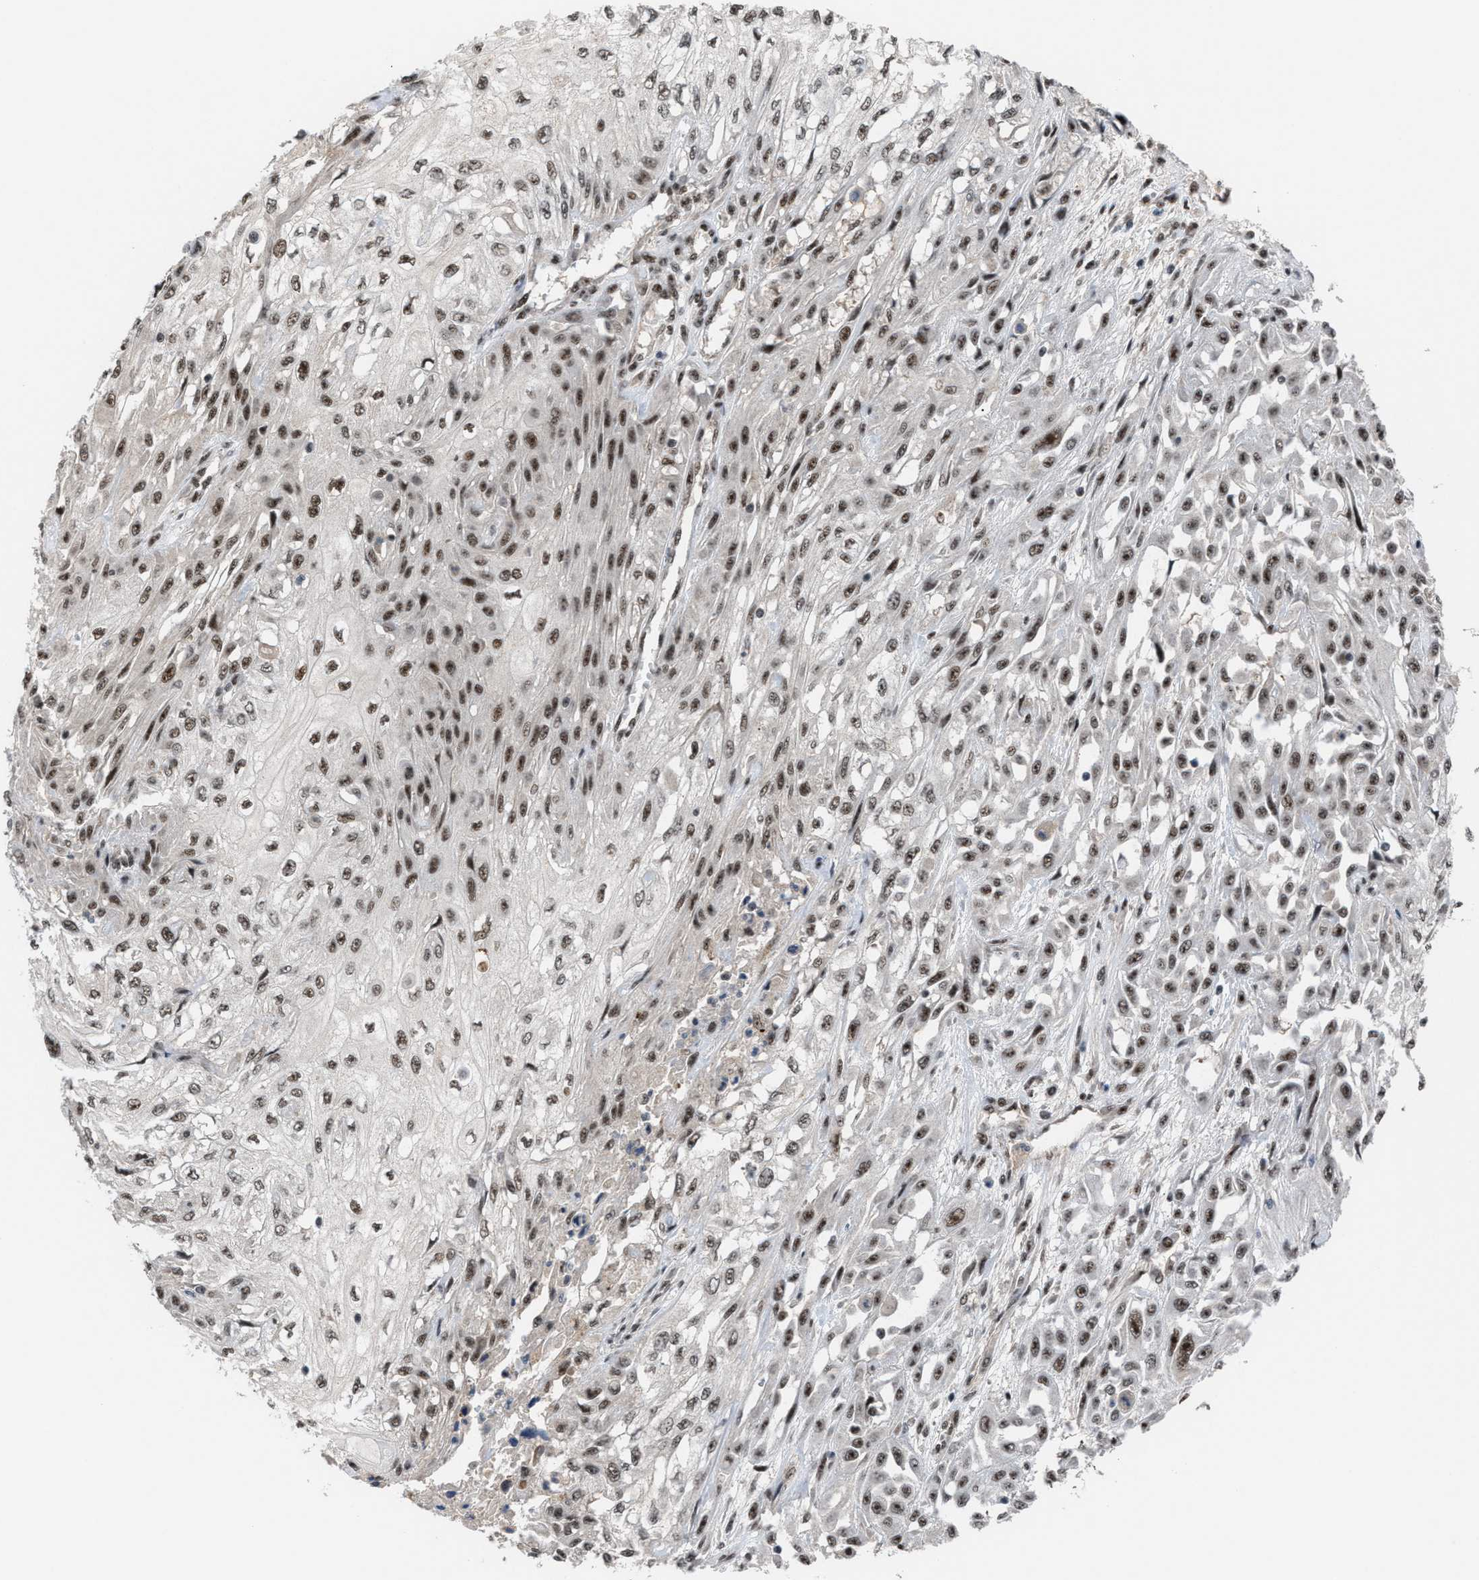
{"staining": {"intensity": "moderate", "quantity": ">75%", "location": "nuclear"}, "tissue": "skin cancer", "cell_type": "Tumor cells", "image_type": "cancer", "snomed": [{"axis": "morphology", "description": "Squamous cell carcinoma, NOS"}, {"axis": "morphology", "description": "Squamous cell carcinoma, metastatic, NOS"}, {"axis": "topography", "description": "Skin"}, {"axis": "topography", "description": "Lymph node"}], "caption": "IHC of skin cancer exhibits medium levels of moderate nuclear positivity in approximately >75% of tumor cells.", "gene": "PRPF4", "patient": {"sex": "male", "age": 75}}